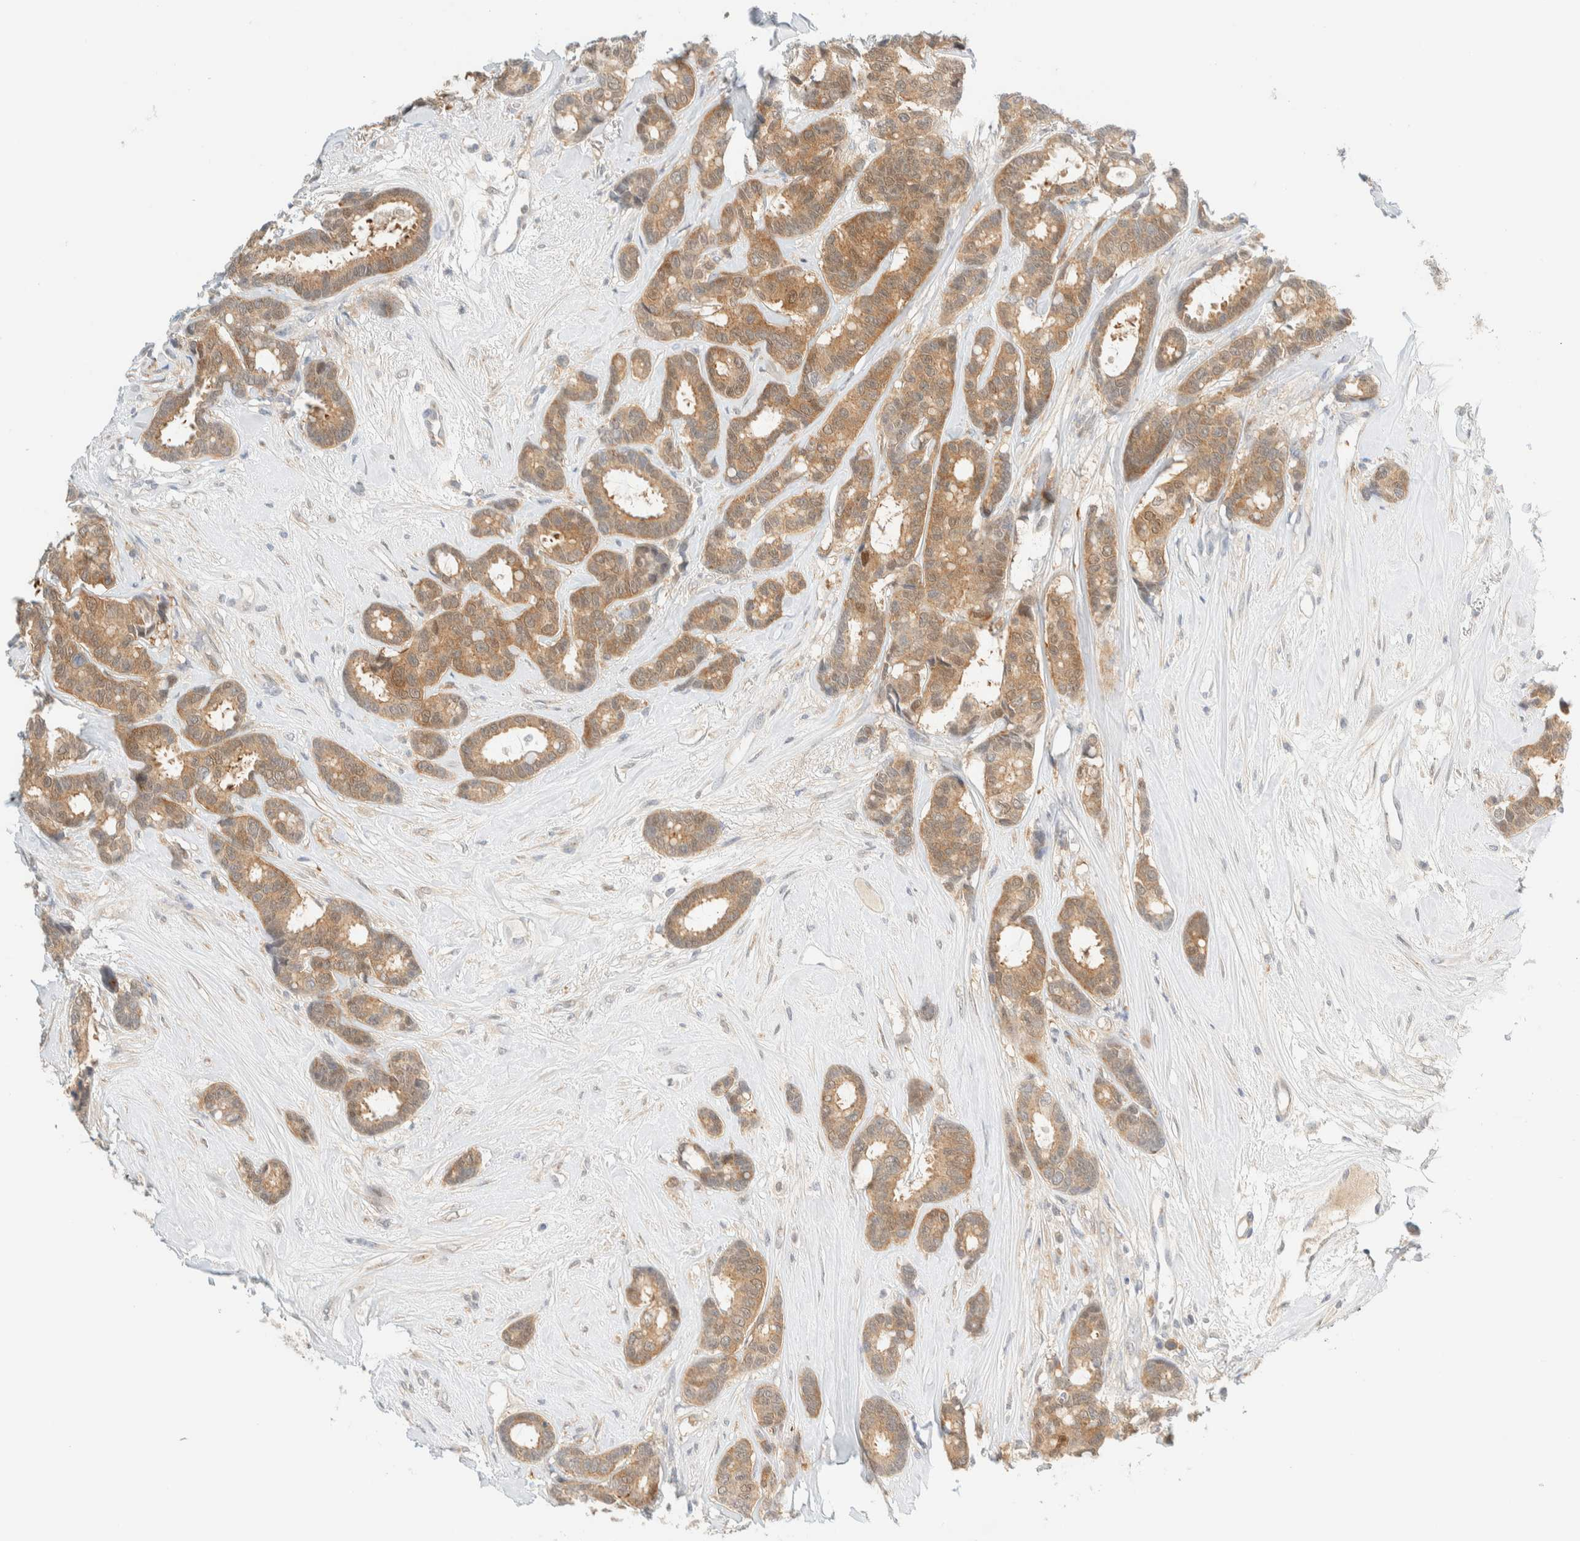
{"staining": {"intensity": "moderate", "quantity": ">75%", "location": "cytoplasmic/membranous"}, "tissue": "breast cancer", "cell_type": "Tumor cells", "image_type": "cancer", "snomed": [{"axis": "morphology", "description": "Duct carcinoma"}, {"axis": "topography", "description": "Breast"}], "caption": "Human breast cancer (invasive ductal carcinoma) stained for a protein (brown) shows moderate cytoplasmic/membranous positive positivity in approximately >75% of tumor cells.", "gene": "PCYT2", "patient": {"sex": "female", "age": 87}}